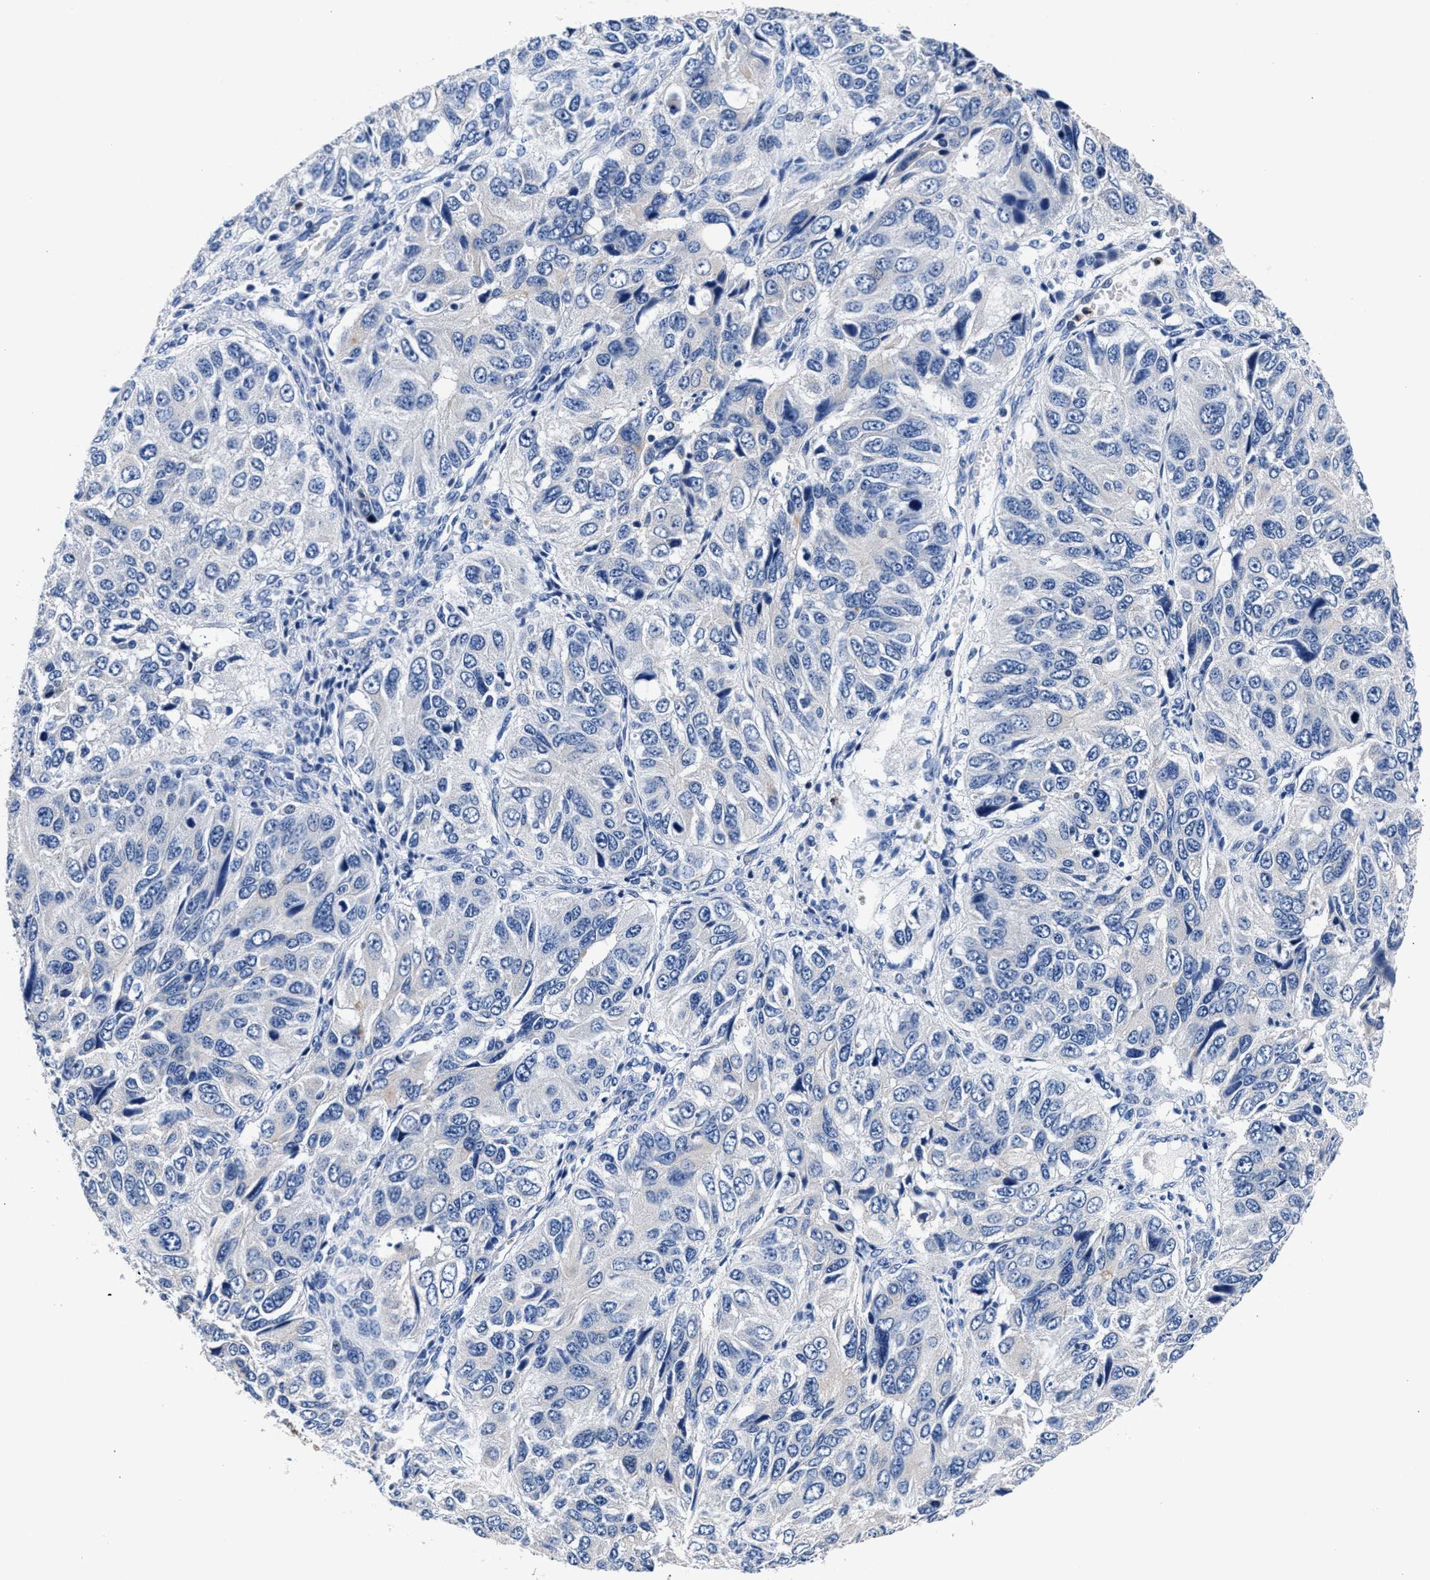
{"staining": {"intensity": "negative", "quantity": "none", "location": "none"}, "tissue": "ovarian cancer", "cell_type": "Tumor cells", "image_type": "cancer", "snomed": [{"axis": "morphology", "description": "Carcinoma, endometroid"}, {"axis": "topography", "description": "Ovary"}], "caption": "This is an immunohistochemistry image of ovarian cancer (endometroid carcinoma). There is no expression in tumor cells.", "gene": "PHF24", "patient": {"sex": "female", "age": 51}}